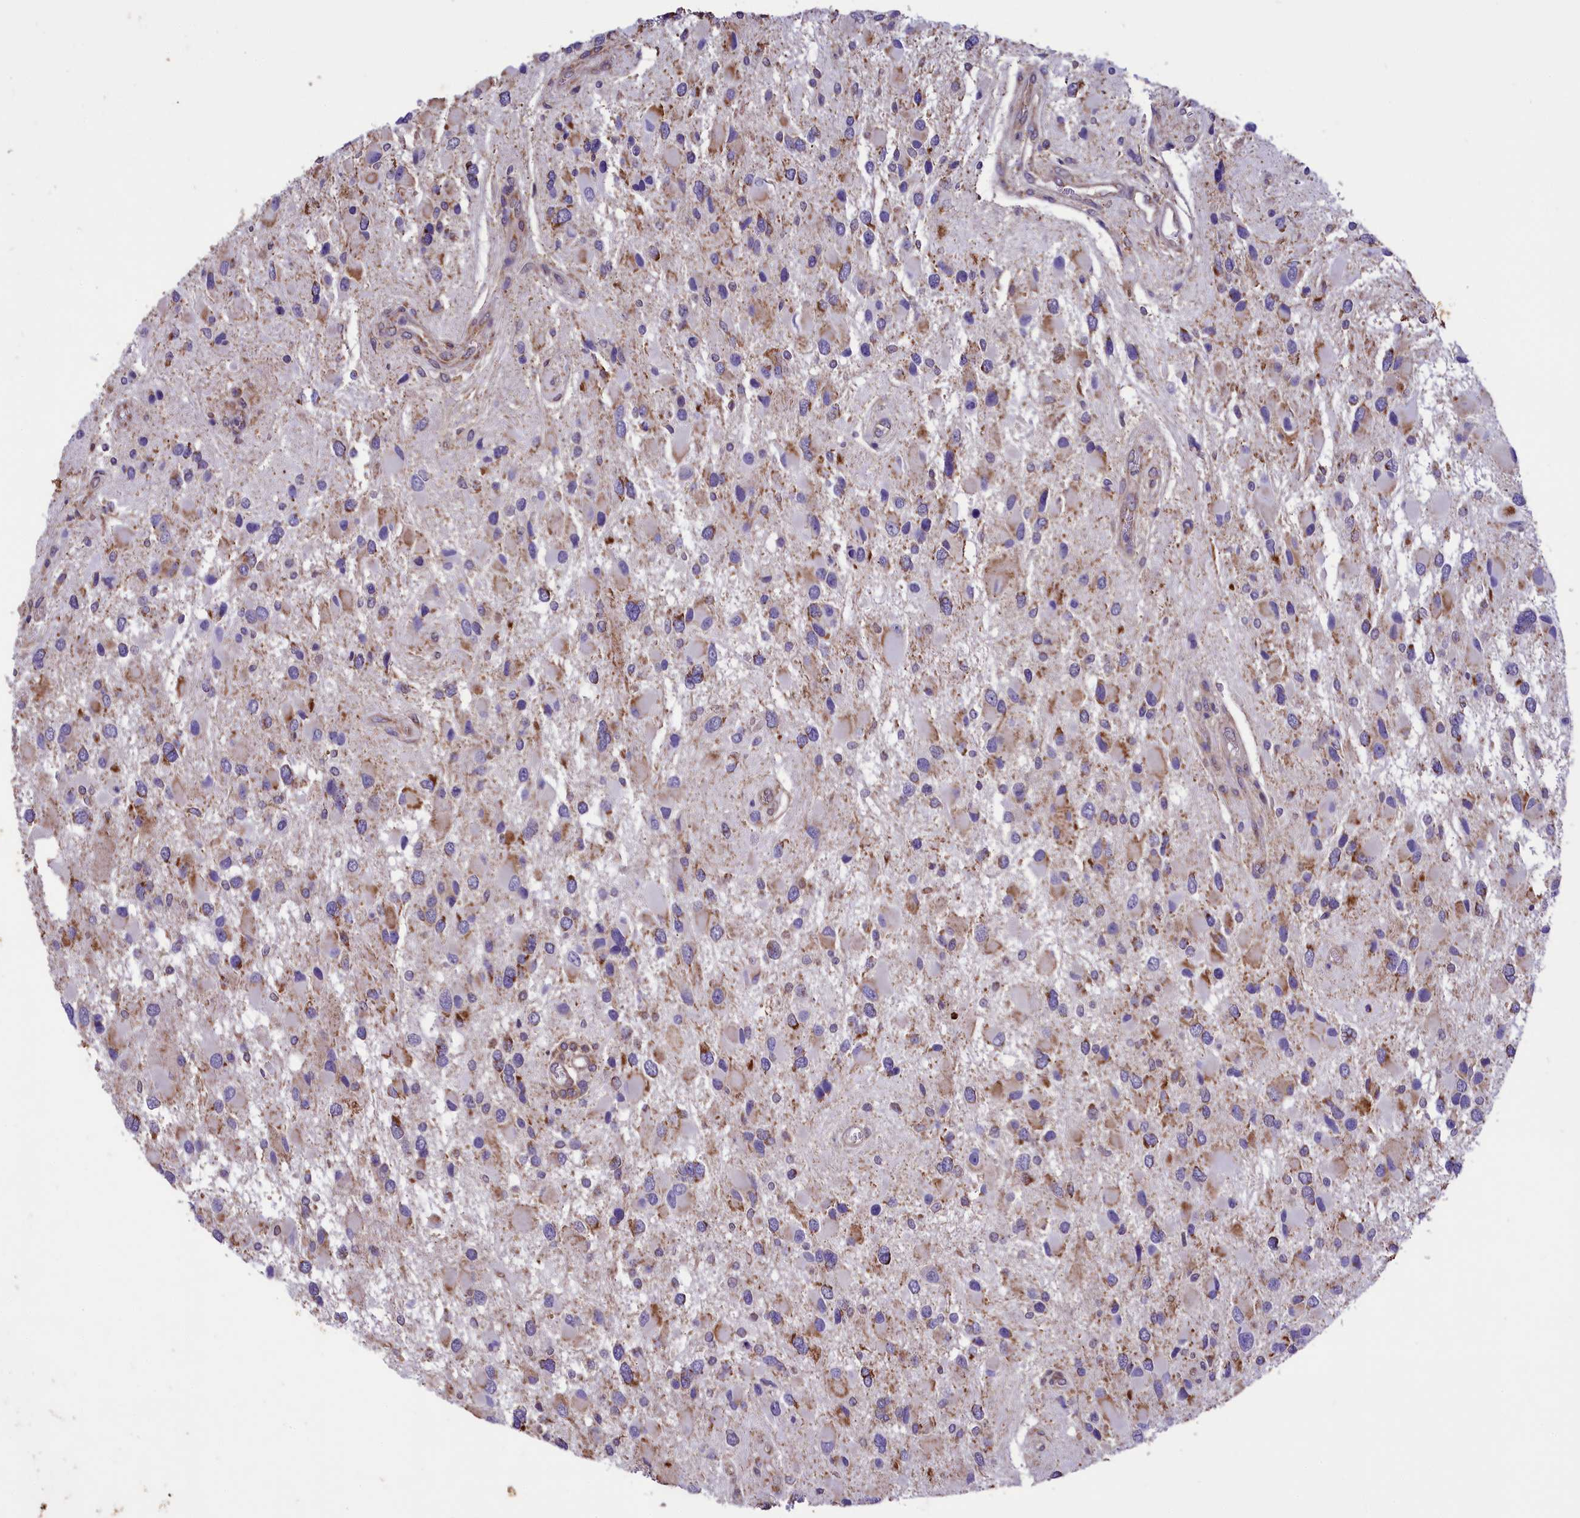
{"staining": {"intensity": "moderate", "quantity": "25%-75%", "location": "cytoplasmic/membranous"}, "tissue": "glioma", "cell_type": "Tumor cells", "image_type": "cancer", "snomed": [{"axis": "morphology", "description": "Glioma, malignant, High grade"}, {"axis": "topography", "description": "Brain"}], "caption": "The micrograph displays staining of glioma, revealing moderate cytoplasmic/membranous protein staining (brown color) within tumor cells.", "gene": "ACAD8", "patient": {"sex": "male", "age": 53}}